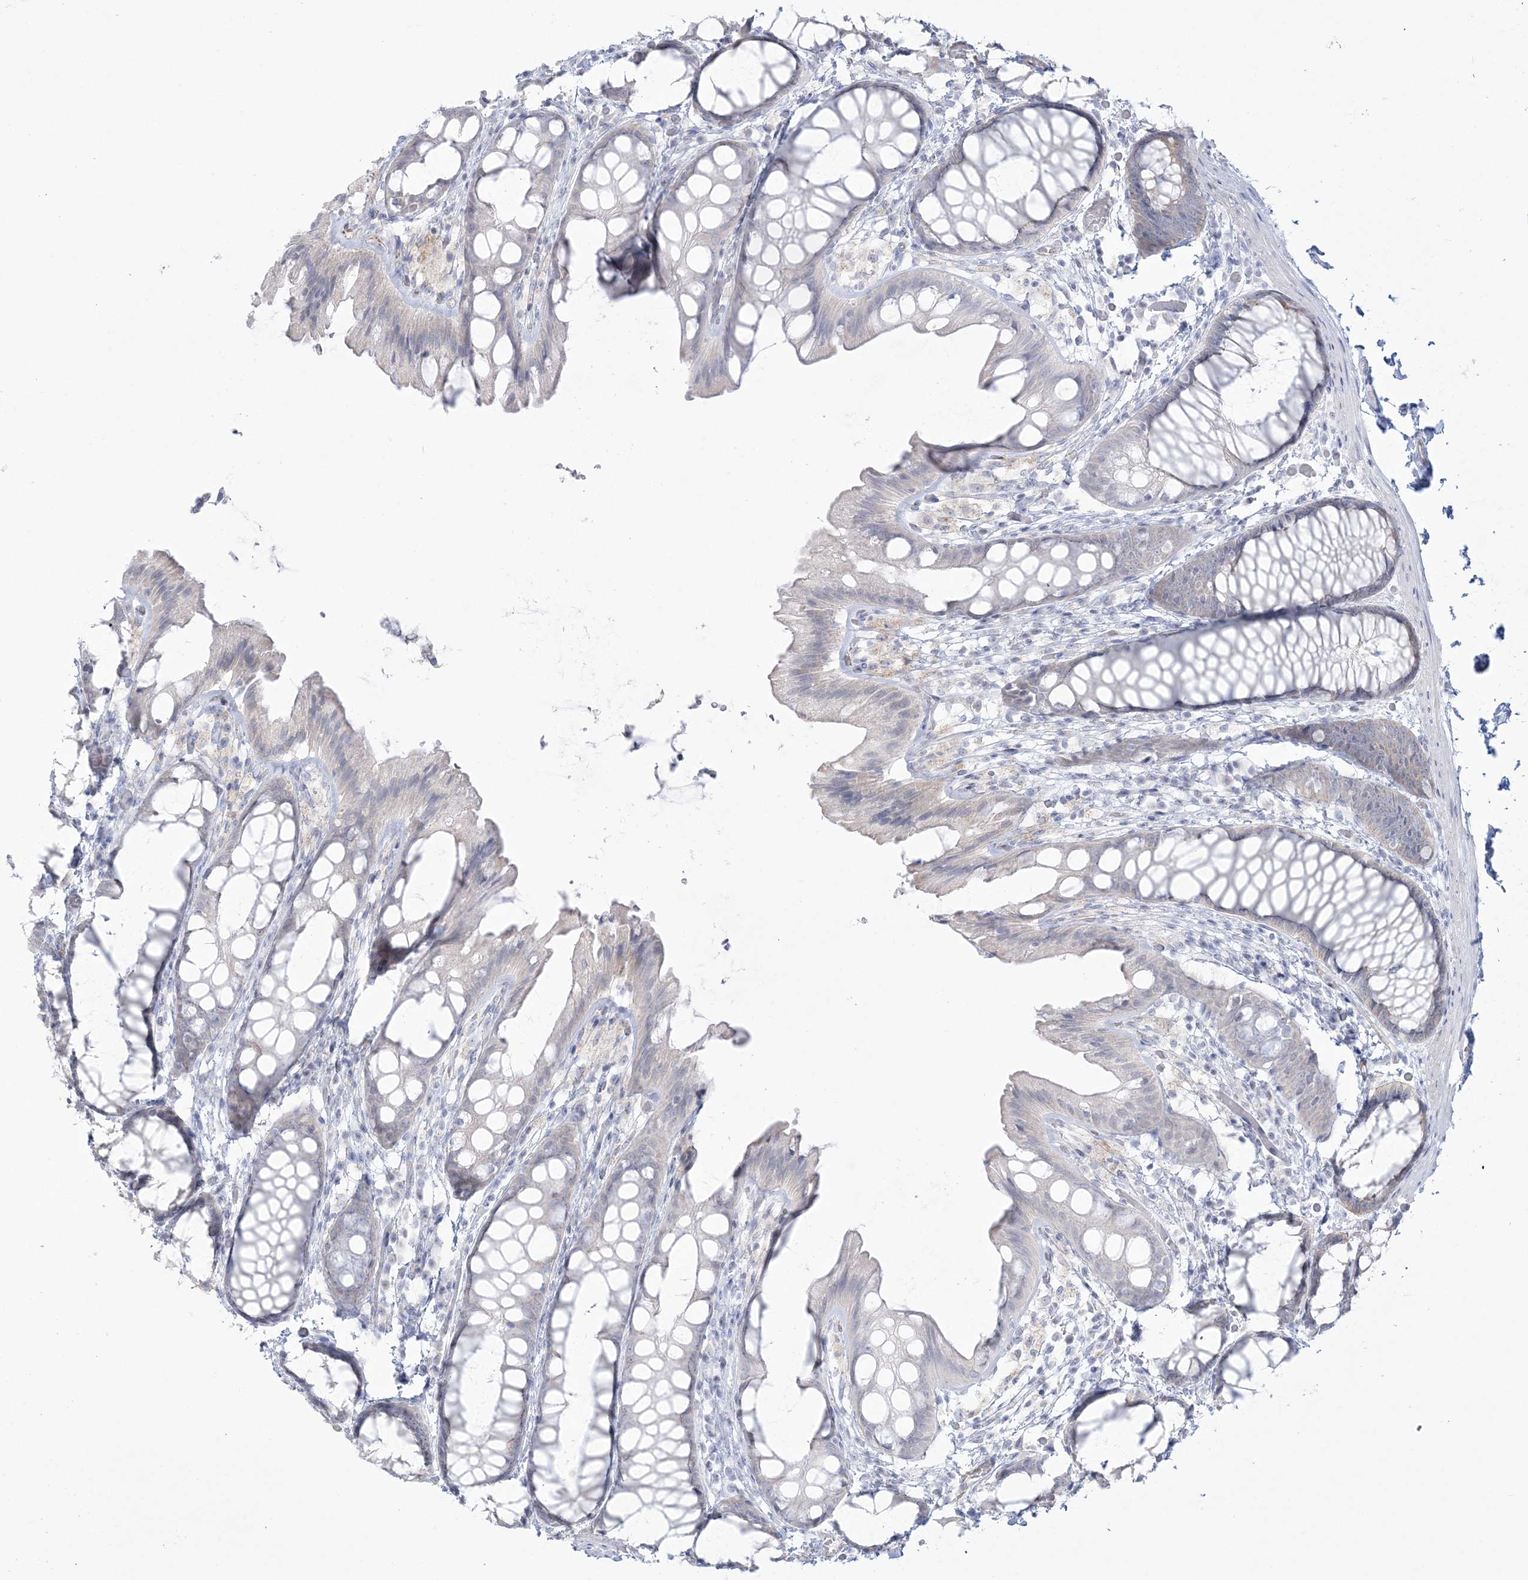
{"staining": {"intensity": "weak", "quantity": ">75%", "location": "cytoplasmic/membranous"}, "tissue": "colon", "cell_type": "Endothelial cells", "image_type": "normal", "snomed": [{"axis": "morphology", "description": "Normal tissue, NOS"}, {"axis": "topography", "description": "Colon"}], "caption": "Immunohistochemical staining of benign colon shows weak cytoplasmic/membranous protein expression in about >75% of endothelial cells.", "gene": "ENSG00000288637", "patient": {"sex": "male", "age": 47}}